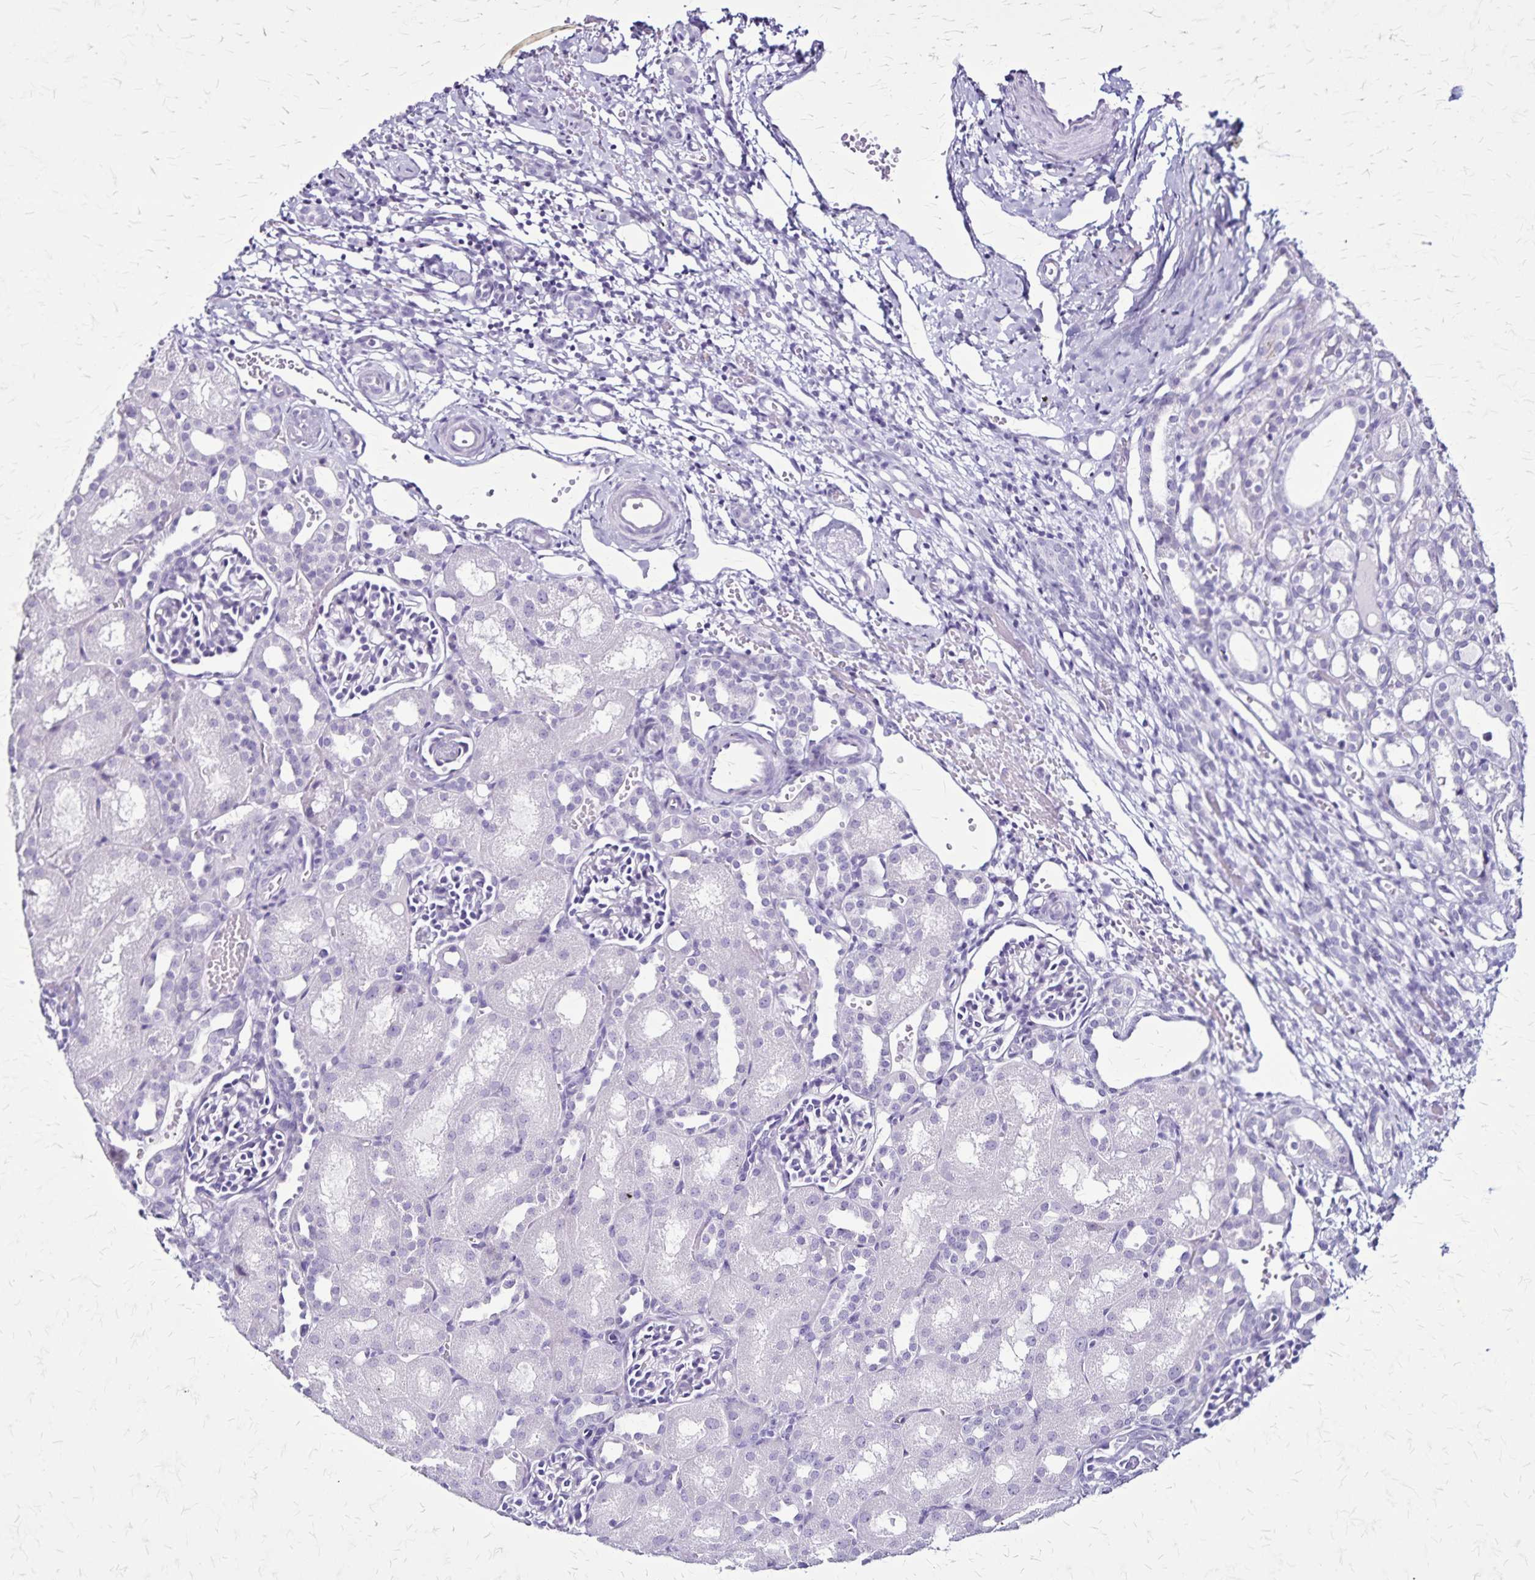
{"staining": {"intensity": "negative", "quantity": "none", "location": "none"}, "tissue": "kidney", "cell_type": "Cells in glomeruli", "image_type": "normal", "snomed": [{"axis": "morphology", "description": "Normal tissue, NOS"}, {"axis": "topography", "description": "Kidney"}], "caption": "Immunohistochemistry (IHC) of normal kidney displays no staining in cells in glomeruli.", "gene": "KRT2", "patient": {"sex": "male", "age": 1}}